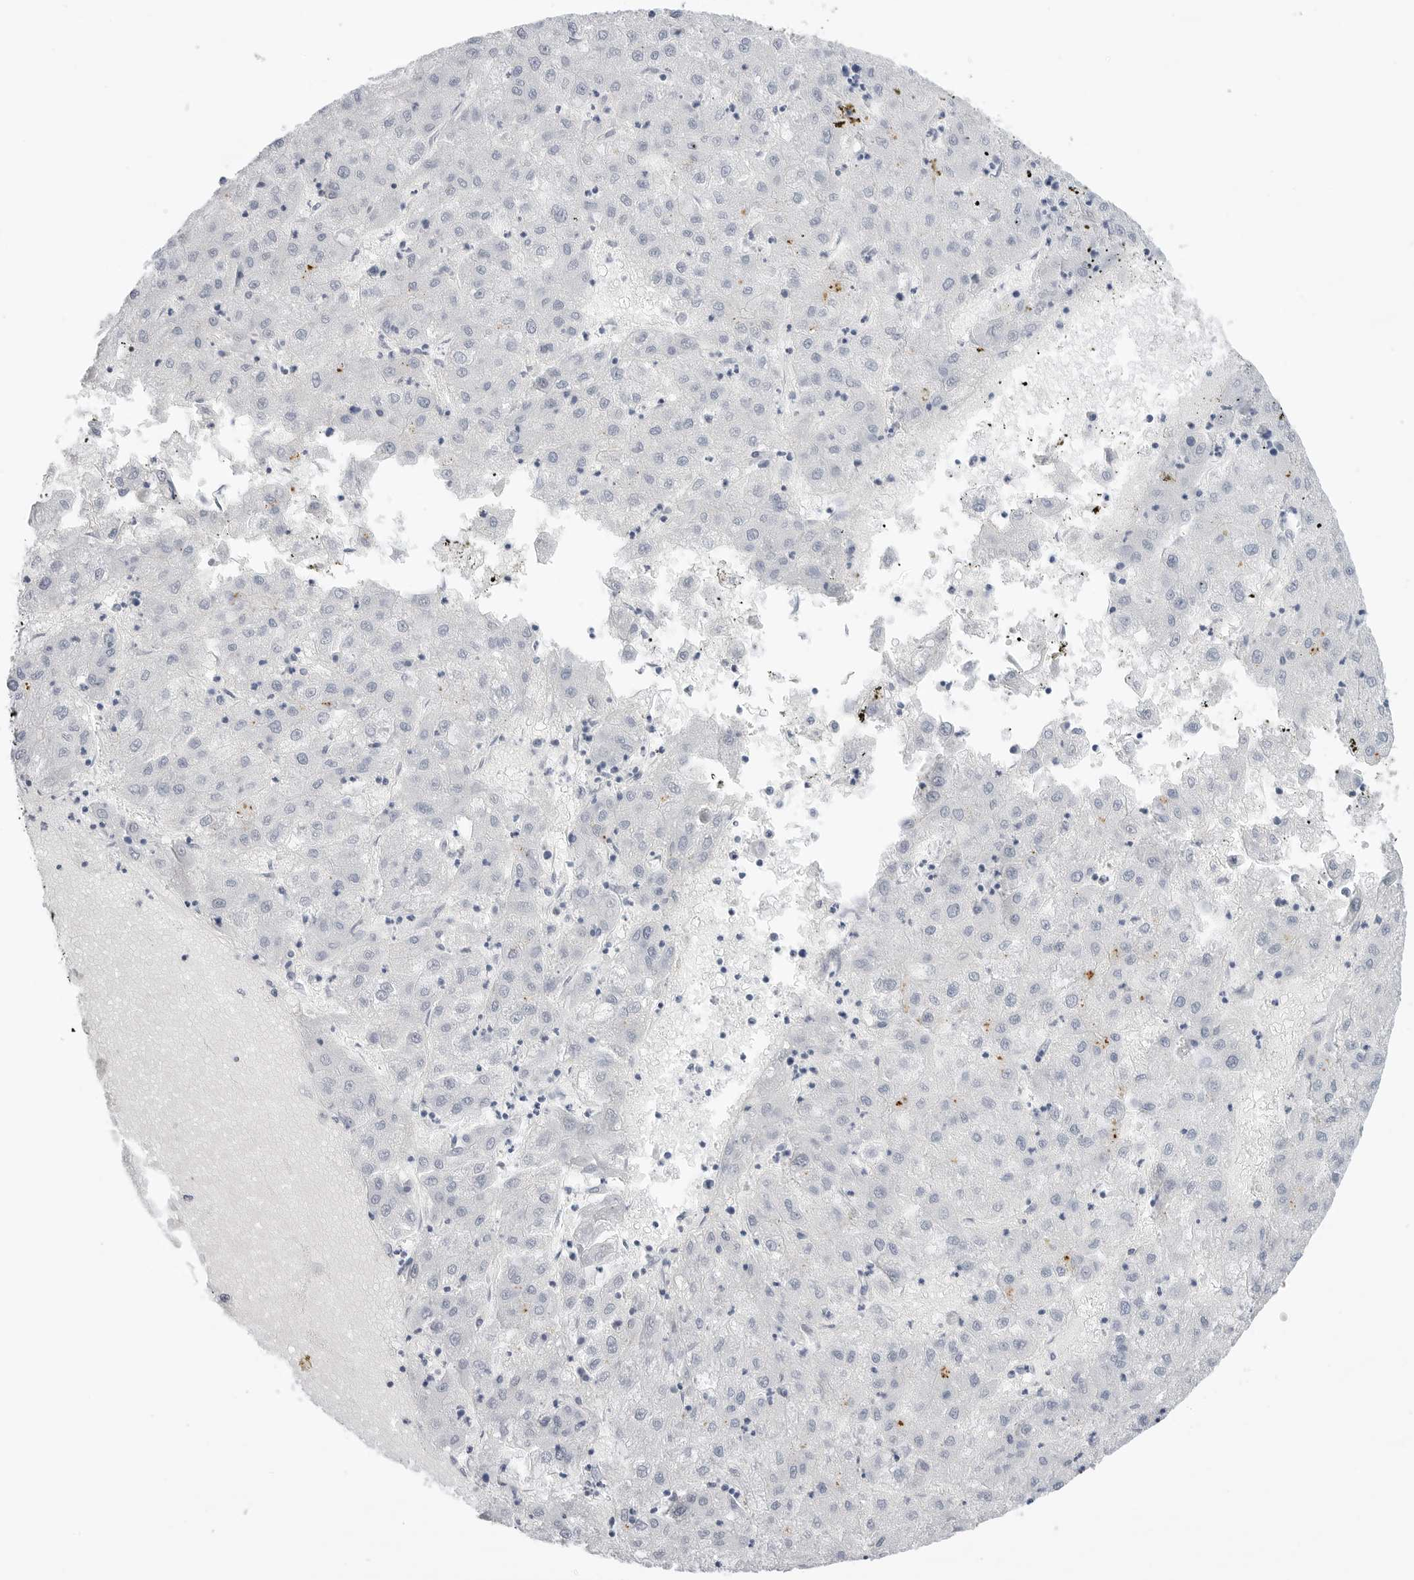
{"staining": {"intensity": "negative", "quantity": "none", "location": "none"}, "tissue": "liver cancer", "cell_type": "Tumor cells", "image_type": "cancer", "snomed": [{"axis": "morphology", "description": "Carcinoma, Hepatocellular, NOS"}, {"axis": "topography", "description": "Liver"}], "caption": "IHC of human liver hepatocellular carcinoma reveals no positivity in tumor cells. The staining was performed using DAB (3,3'-diaminobenzidine) to visualize the protein expression in brown, while the nuclei were stained in blue with hematoxylin (Magnification: 20x).", "gene": "SLC19A1", "patient": {"sex": "male", "age": 72}}